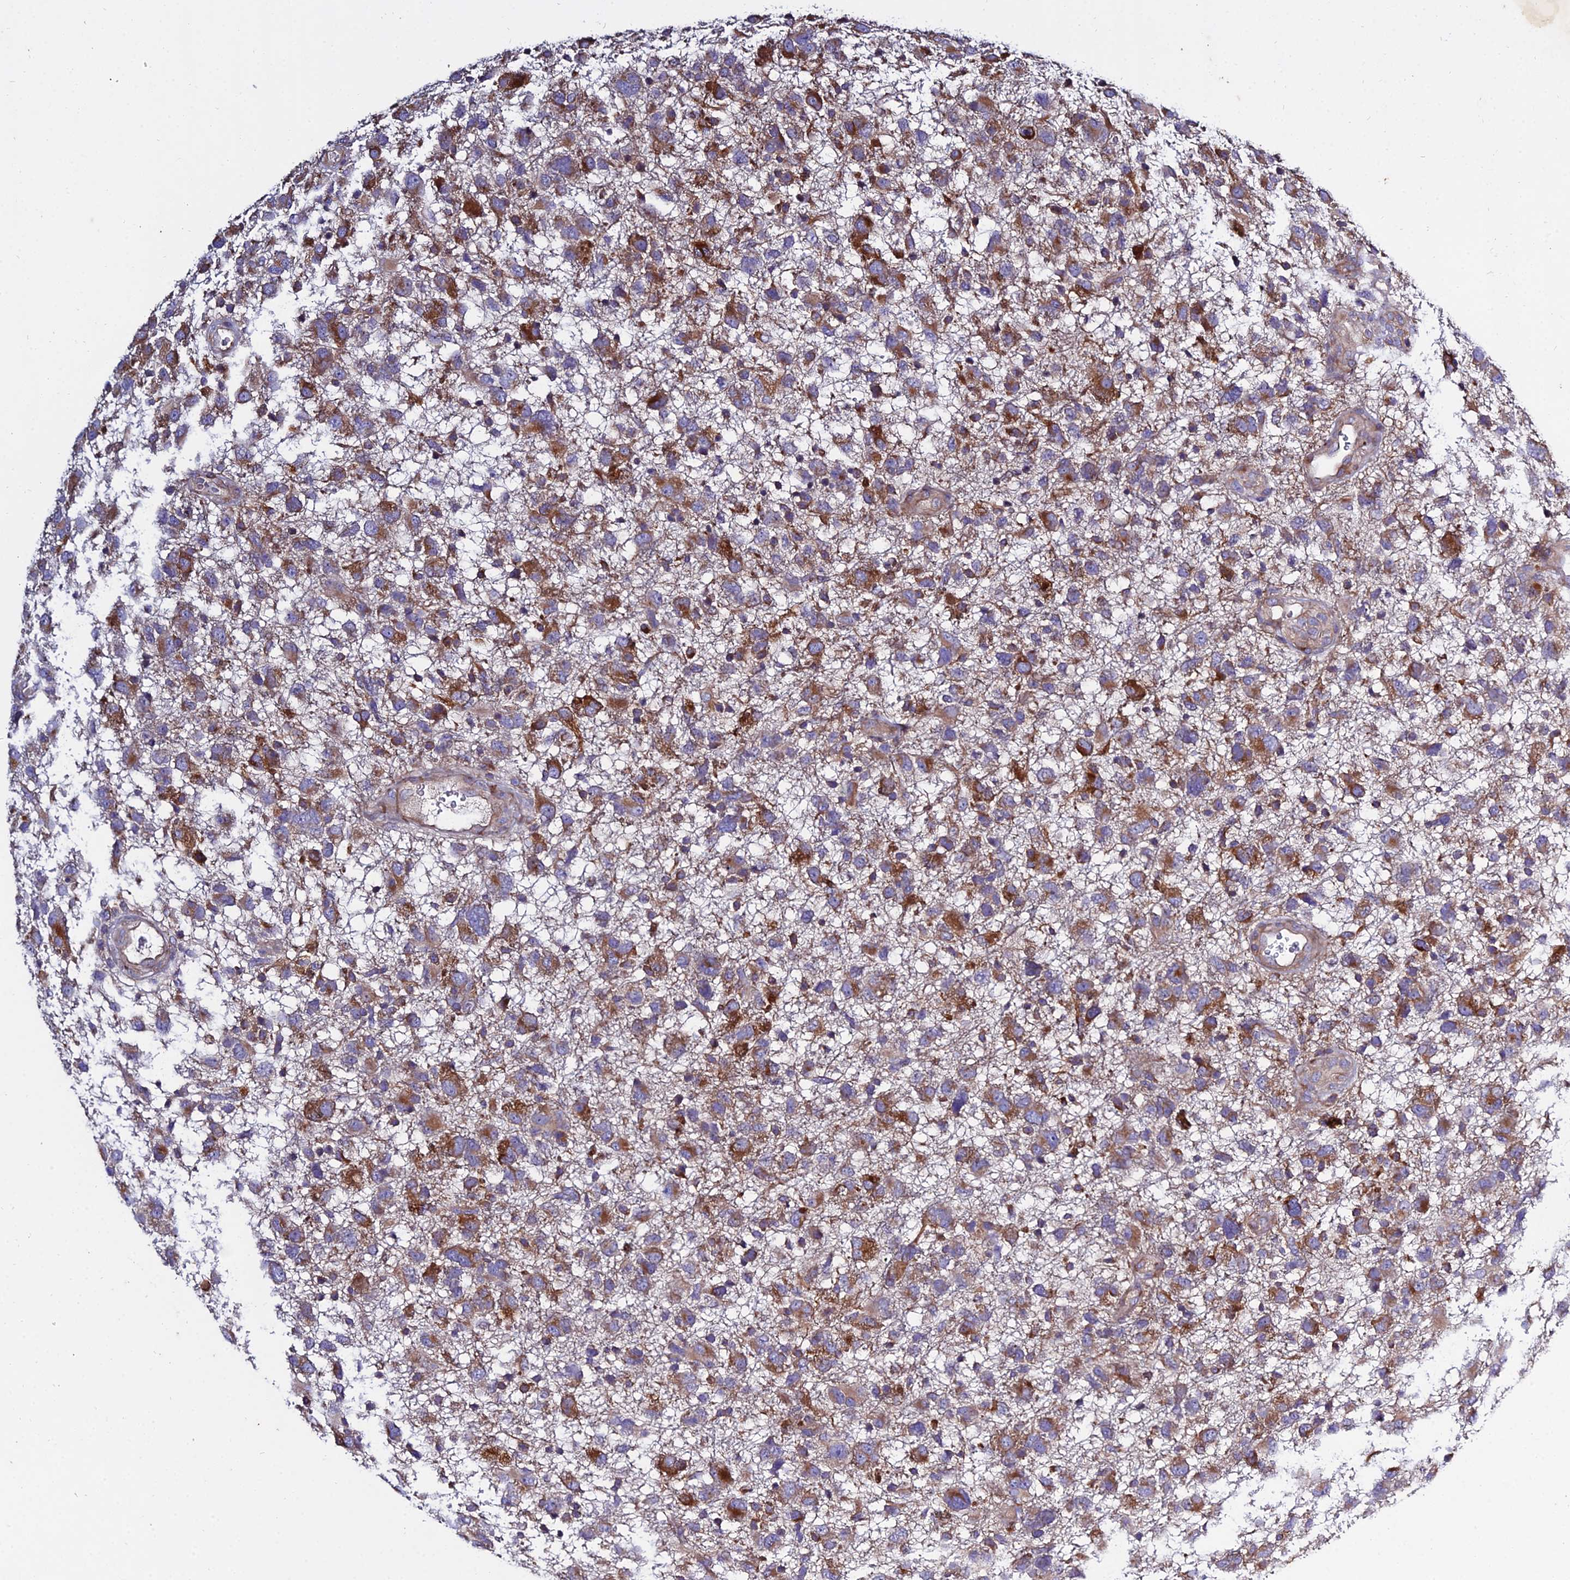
{"staining": {"intensity": "moderate", "quantity": ">75%", "location": "cytoplasmic/membranous"}, "tissue": "glioma", "cell_type": "Tumor cells", "image_type": "cancer", "snomed": [{"axis": "morphology", "description": "Glioma, malignant, High grade"}, {"axis": "topography", "description": "Brain"}], "caption": "The histopathology image shows a brown stain indicating the presence of a protein in the cytoplasmic/membranous of tumor cells in glioma. (IHC, brightfield microscopy, high magnification).", "gene": "ARL6IP1", "patient": {"sex": "male", "age": 61}}